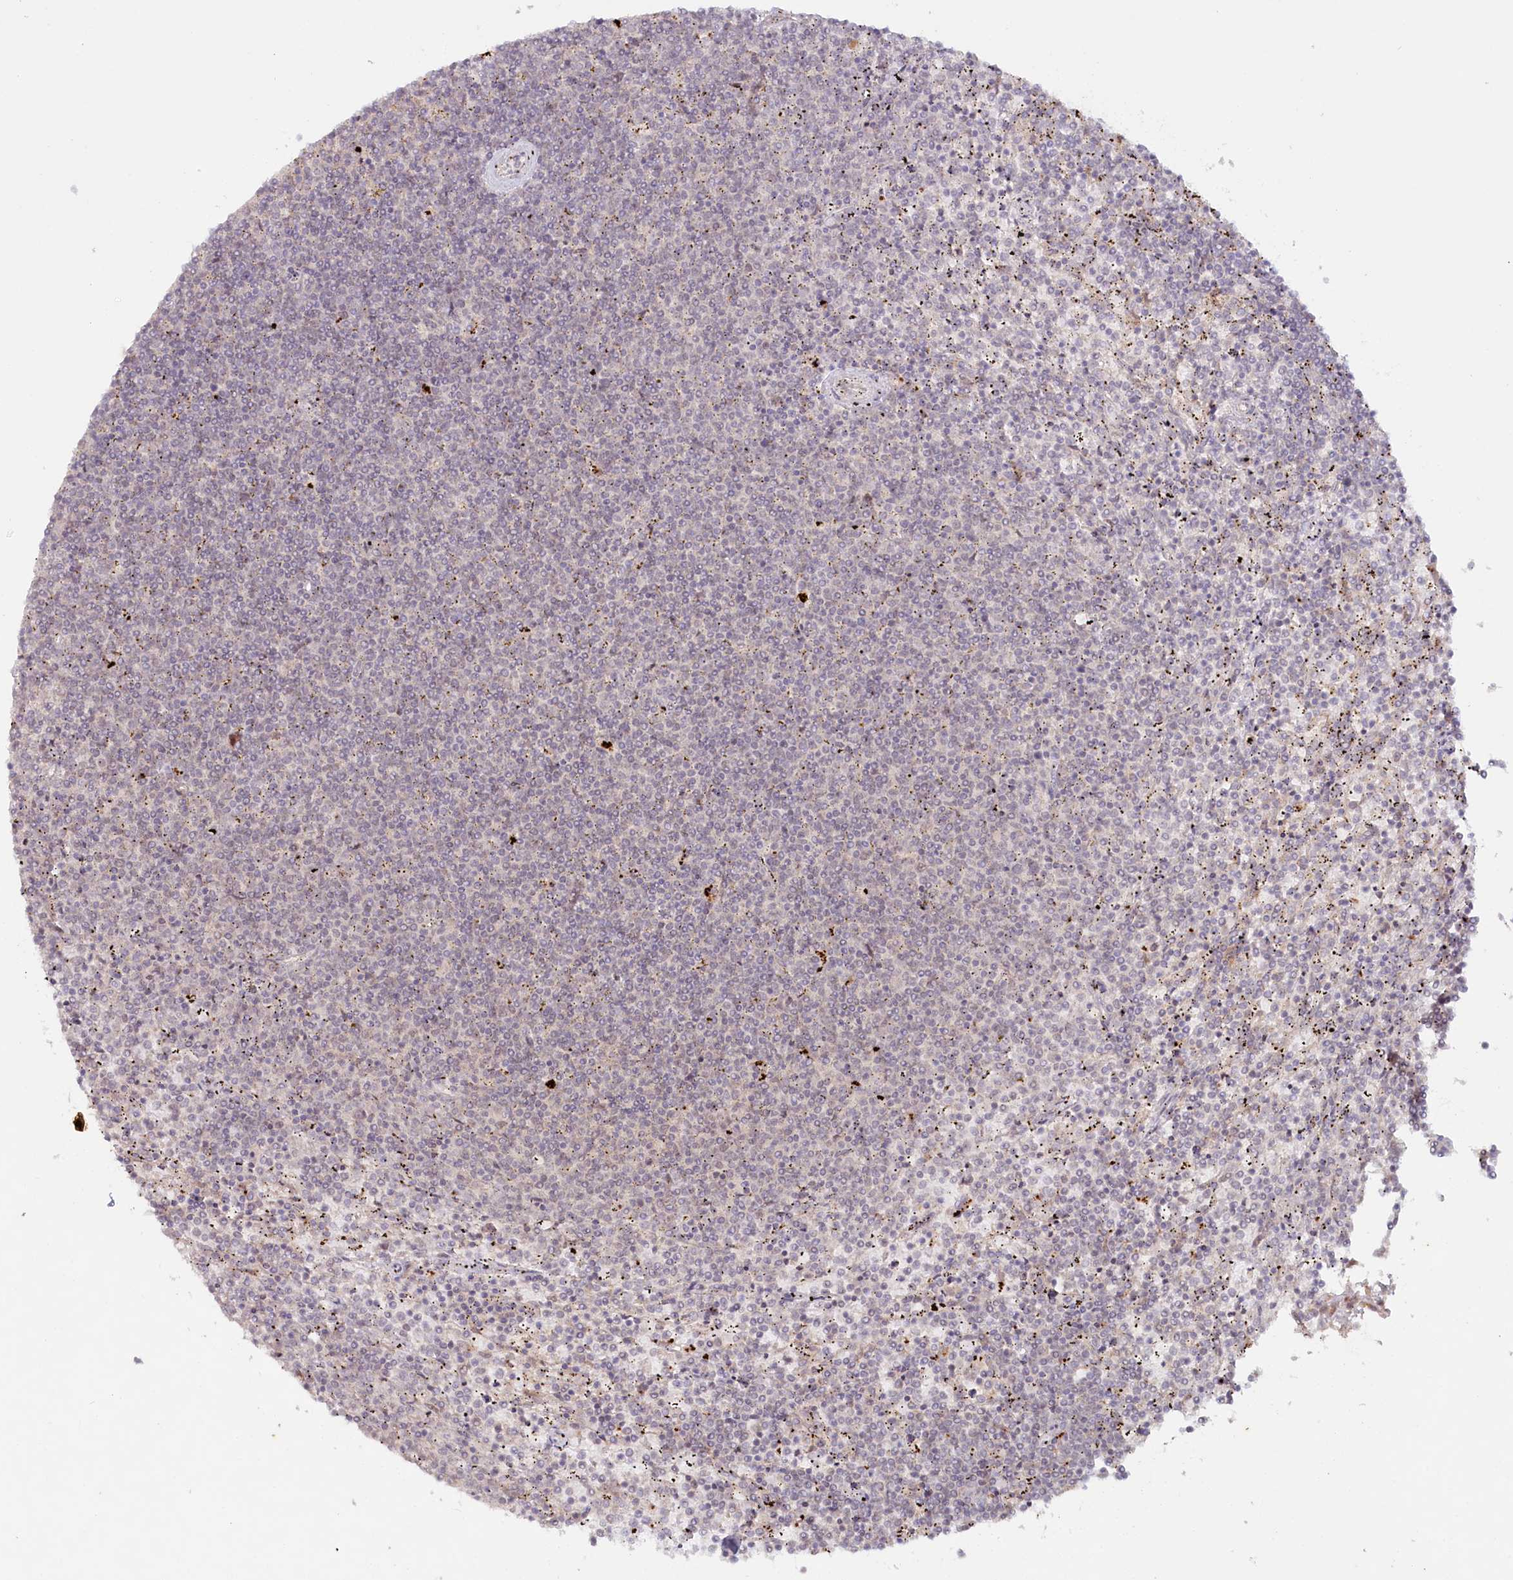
{"staining": {"intensity": "negative", "quantity": "none", "location": "none"}, "tissue": "lymphoma", "cell_type": "Tumor cells", "image_type": "cancer", "snomed": [{"axis": "morphology", "description": "Malignant lymphoma, non-Hodgkin's type, Low grade"}, {"axis": "topography", "description": "Spleen"}], "caption": "Tumor cells are negative for brown protein staining in lymphoma. The staining was performed using DAB to visualize the protein expression in brown, while the nuclei were stained in blue with hematoxylin (Magnification: 20x).", "gene": "PSAPL1", "patient": {"sex": "female", "age": 50}}